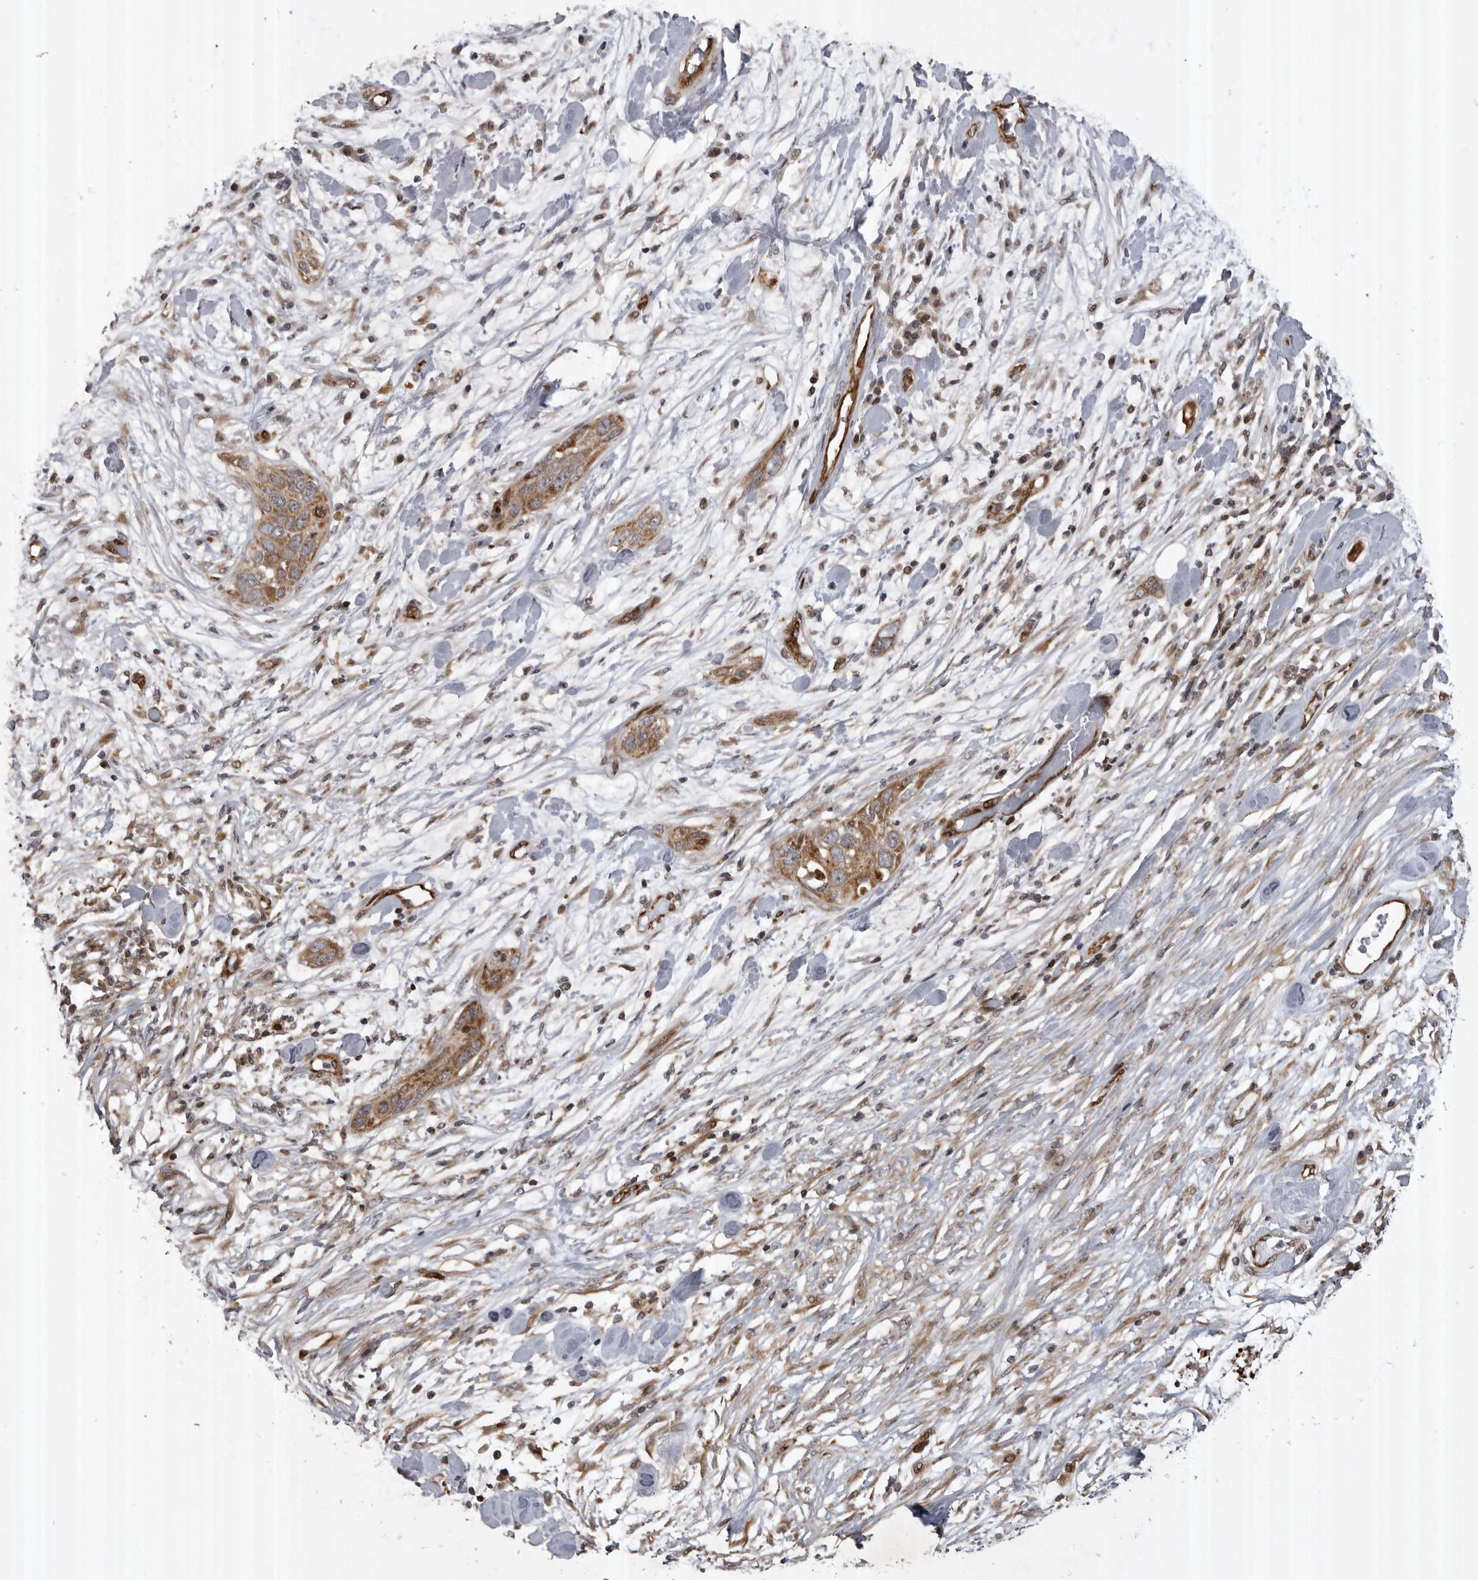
{"staining": {"intensity": "moderate", "quantity": ">75%", "location": "cytoplasmic/membranous"}, "tissue": "pancreatic cancer", "cell_type": "Tumor cells", "image_type": "cancer", "snomed": [{"axis": "morphology", "description": "Adenocarcinoma, NOS"}, {"axis": "topography", "description": "Pancreas"}], "caption": "Protein staining of adenocarcinoma (pancreatic) tissue demonstrates moderate cytoplasmic/membranous staining in about >75% of tumor cells.", "gene": "ABL1", "patient": {"sex": "female", "age": 60}}